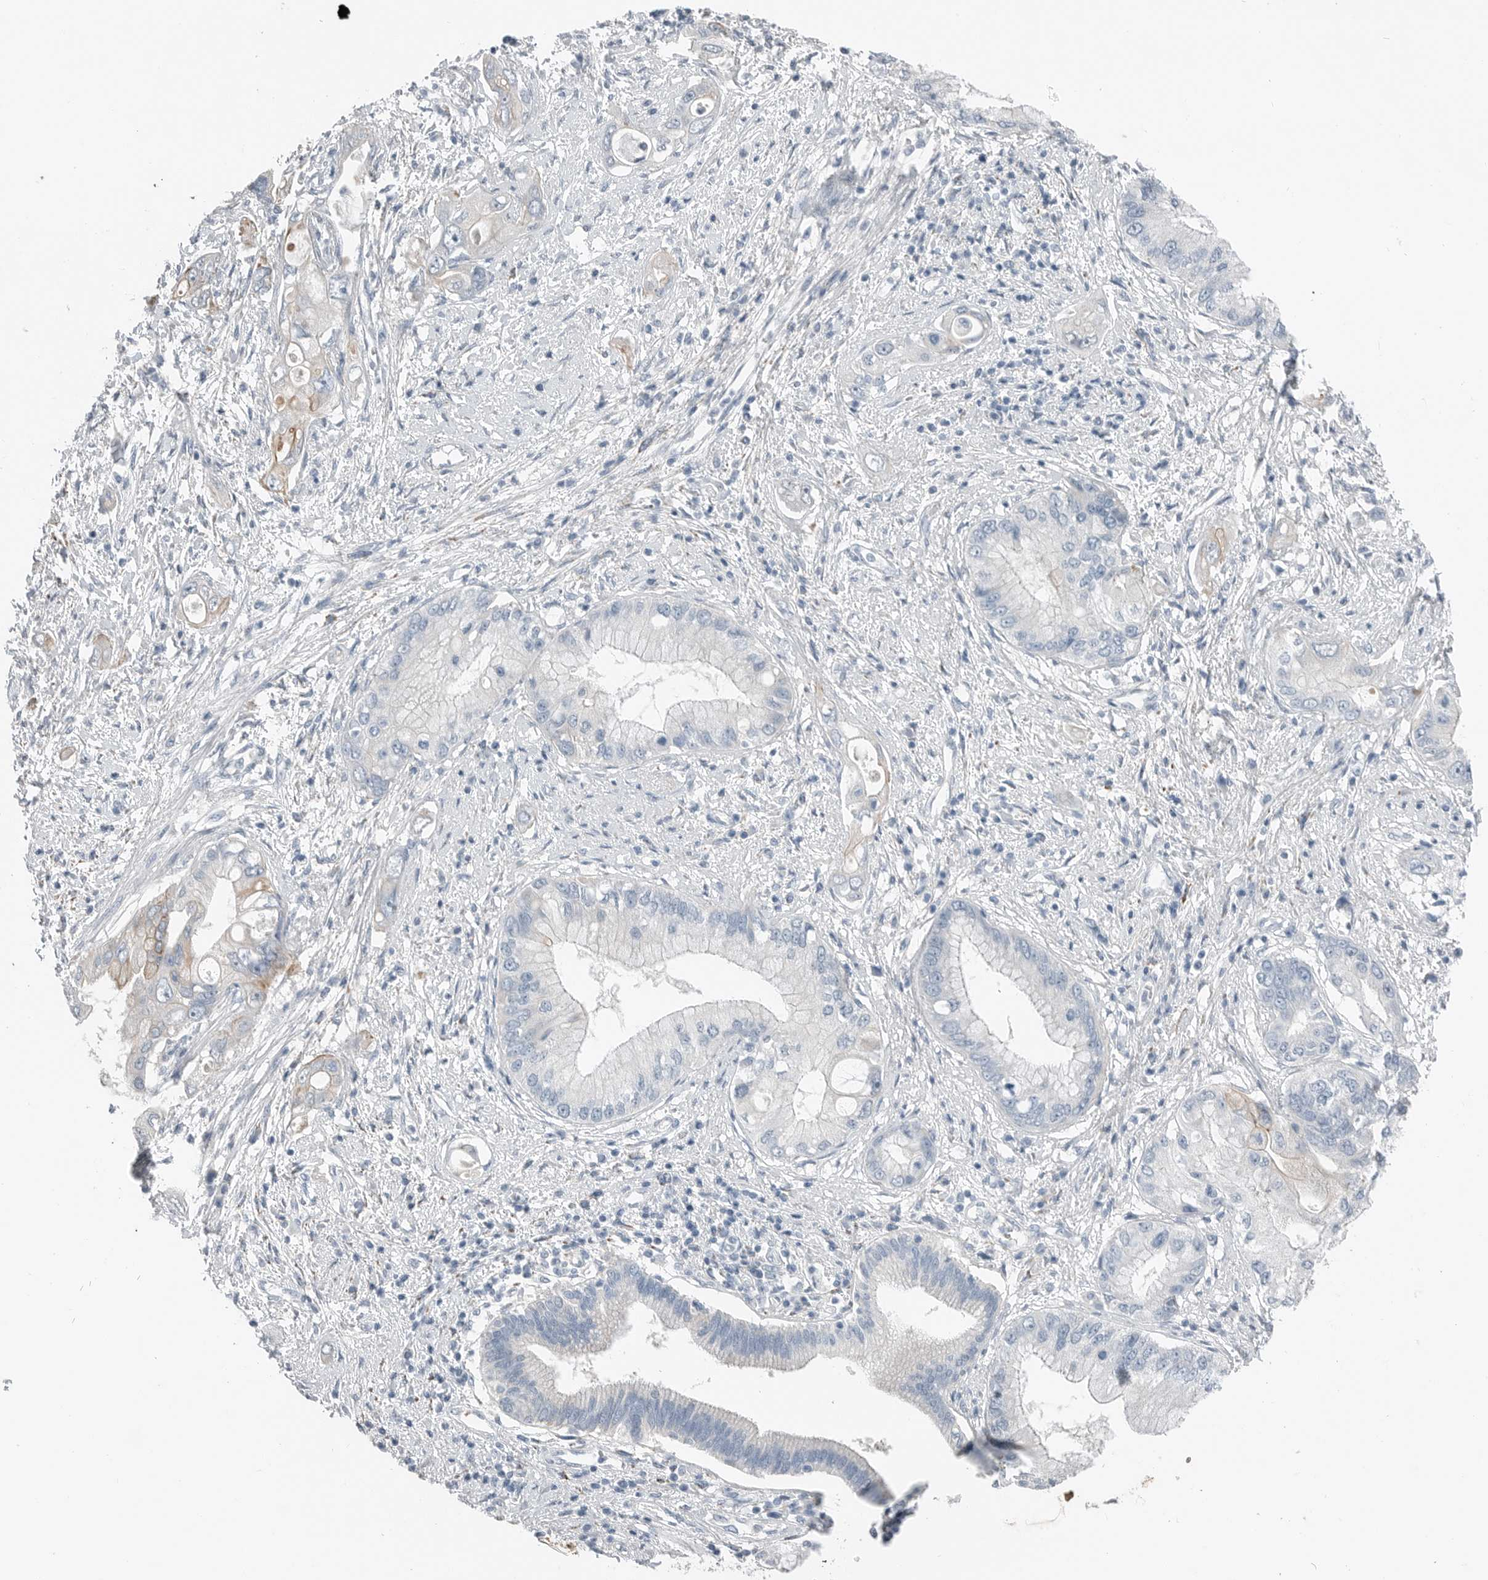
{"staining": {"intensity": "weak", "quantity": "<25%", "location": "cytoplasmic/membranous"}, "tissue": "pancreatic cancer", "cell_type": "Tumor cells", "image_type": "cancer", "snomed": [{"axis": "morphology", "description": "Inflammation, NOS"}, {"axis": "morphology", "description": "Adenocarcinoma, NOS"}, {"axis": "topography", "description": "Pancreas"}], "caption": "High power microscopy histopathology image of an immunohistochemistry (IHC) photomicrograph of pancreatic cancer (adenocarcinoma), revealing no significant positivity in tumor cells.", "gene": "SERPINB7", "patient": {"sex": "female", "age": 56}}